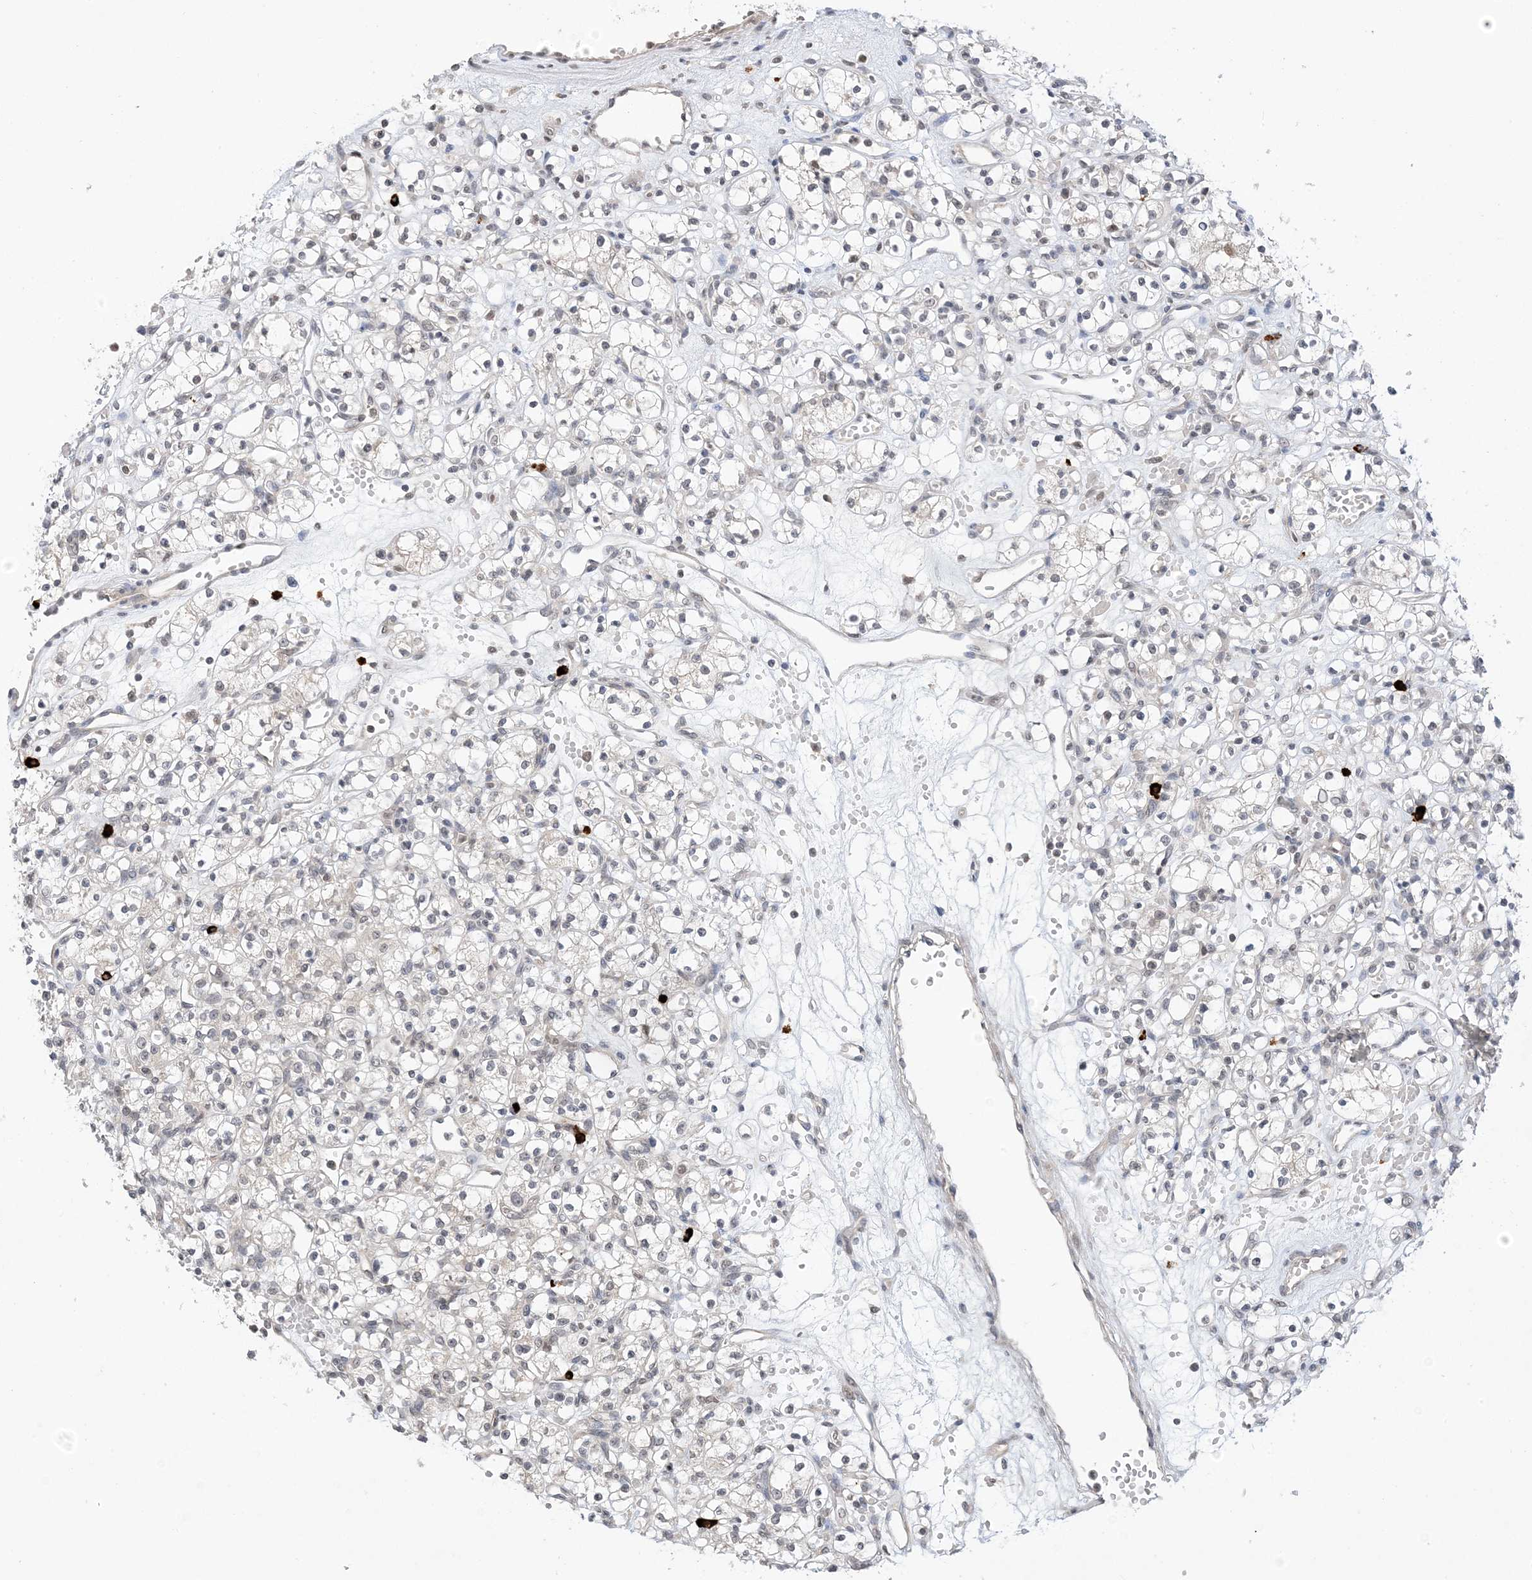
{"staining": {"intensity": "negative", "quantity": "none", "location": "none"}, "tissue": "renal cancer", "cell_type": "Tumor cells", "image_type": "cancer", "snomed": [{"axis": "morphology", "description": "Adenocarcinoma, NOS"}, {"axis": "topography", "description": "Kidney"}], "caption": "Renal cancer (adenocarcinoma) was stained to show a protein in brown. There is no significant positivity in tumor cells. (DAB immunohistochemistry (IHC), high magnification).", "gene": "RANBP9", "patient": {"sex": "female", "age": 59}}